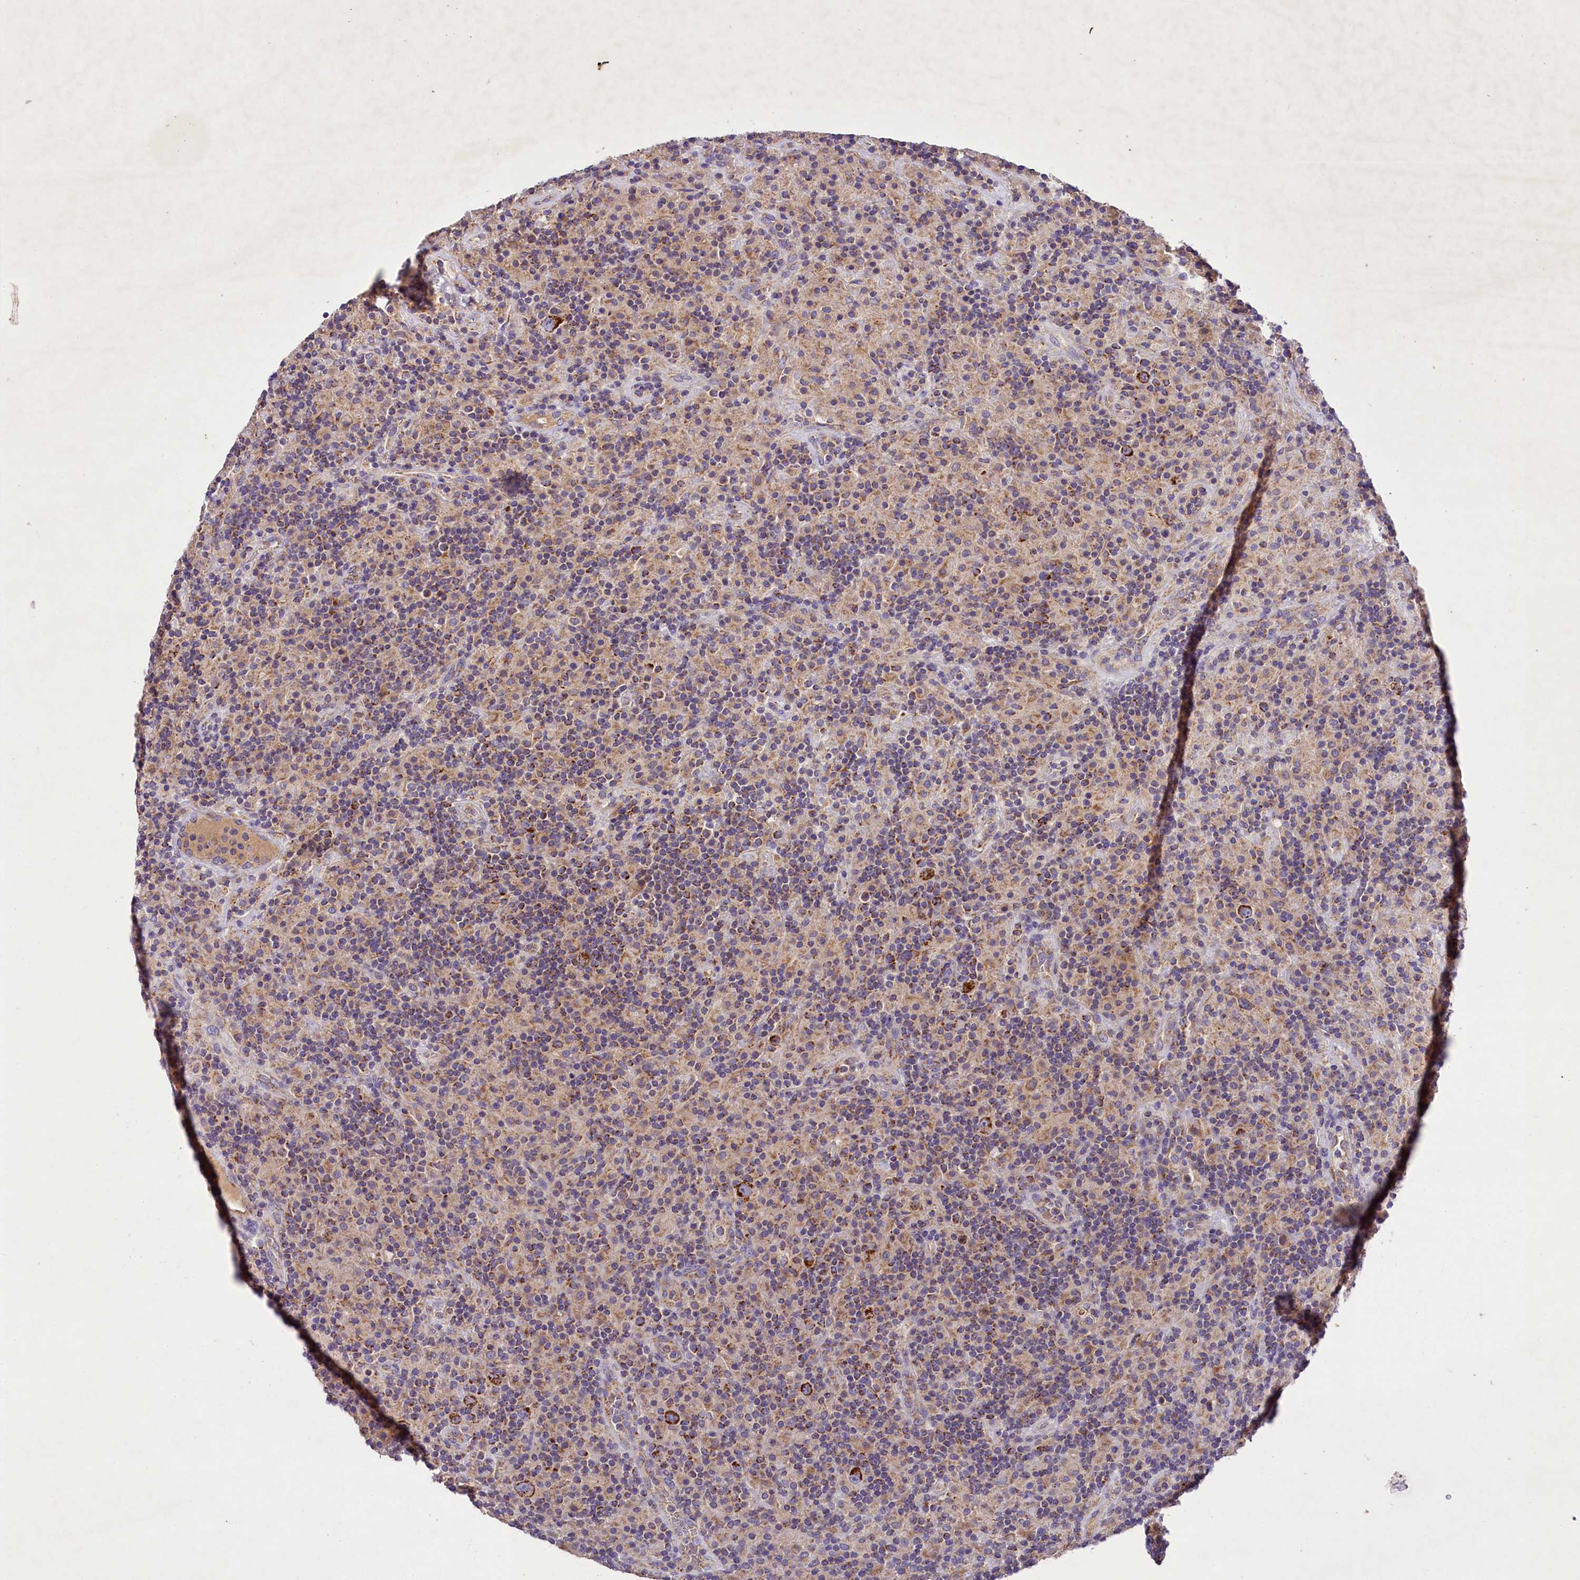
{"staining": {"intensity": "strong", "quantity": ">75%", "location": "cytoplasmic/membranous"}, "tissue": "lymphoma", "cell_type": "Tumor cells", "image_type": "cancer", "snomed": [{"axis": "morphology", "description": "Hodgkin's disease, NOS"}, {"axis": "topography", "description": "Lymph node"}], "caption": "Human Hodgkin's disease stained with a brown dye shows strong cytoplasmic/membranous positive positivity in about >75% of tumor cells.", "gene": "PMPCB", "patient": {"sex": "male", "age": 70}}